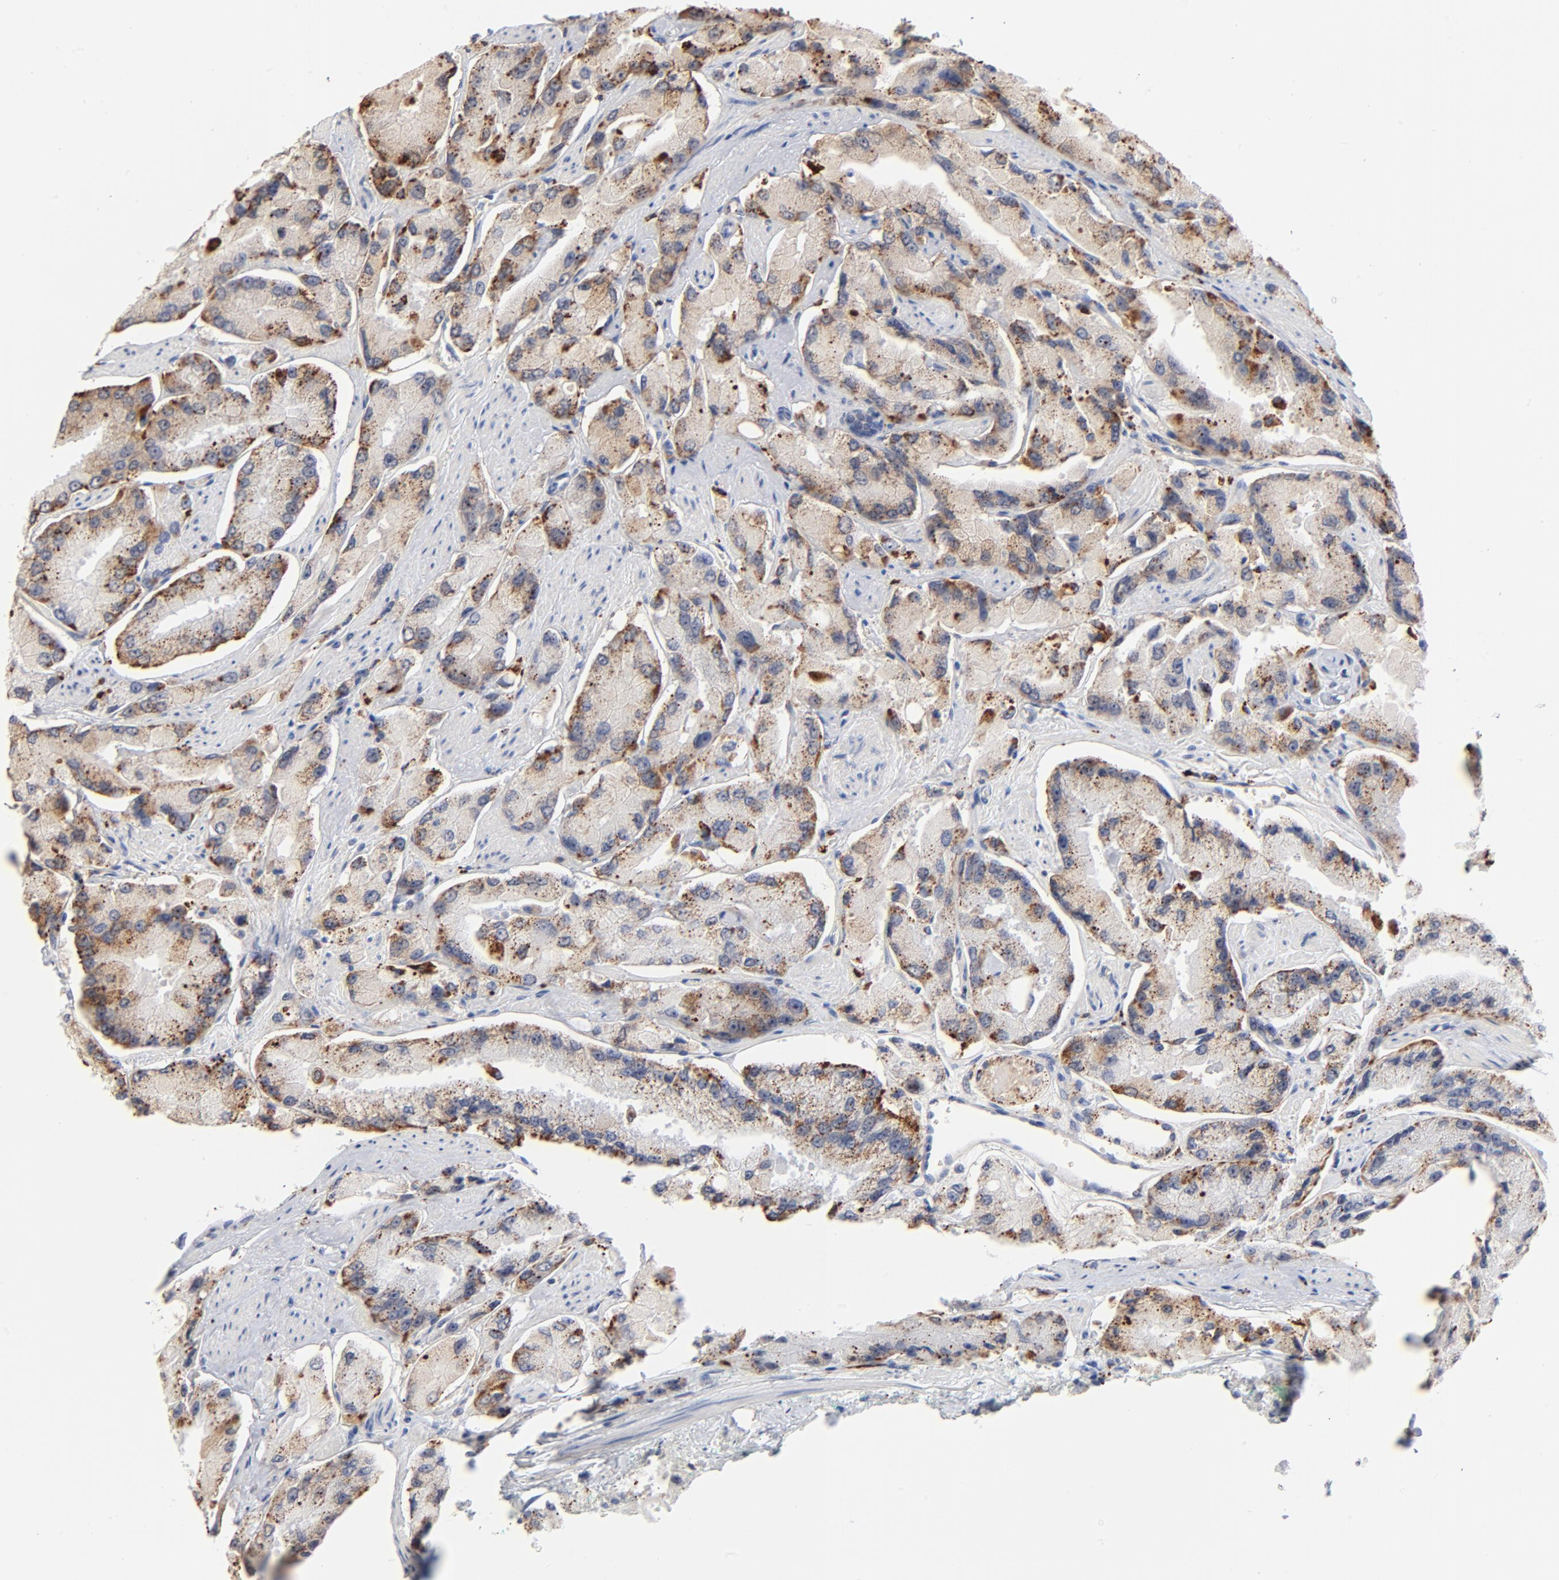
{"staining": {"intensity": "strong", "quantity": ">75%", "location": "cytoplasmic/membranous"}, "tissue": "prostate cancer", "cell_type": "Tumor cells", "image_type": "cancer", "snomed": [{"axis": "morphology", "description": "Adenocarcinoma, High grade"}, {"axis": "topography", "description": "Prostate"}], "caption": "The histopathology image demonstrates immunohistochemical staining of prostate high-grade adenocarcinoma. There is strong cytoplasmic/membranous positivity is appreciated in about >75% of tumor cells.", "gene": "LTBP2", "patient": {"sex": "male", "age": 58}}